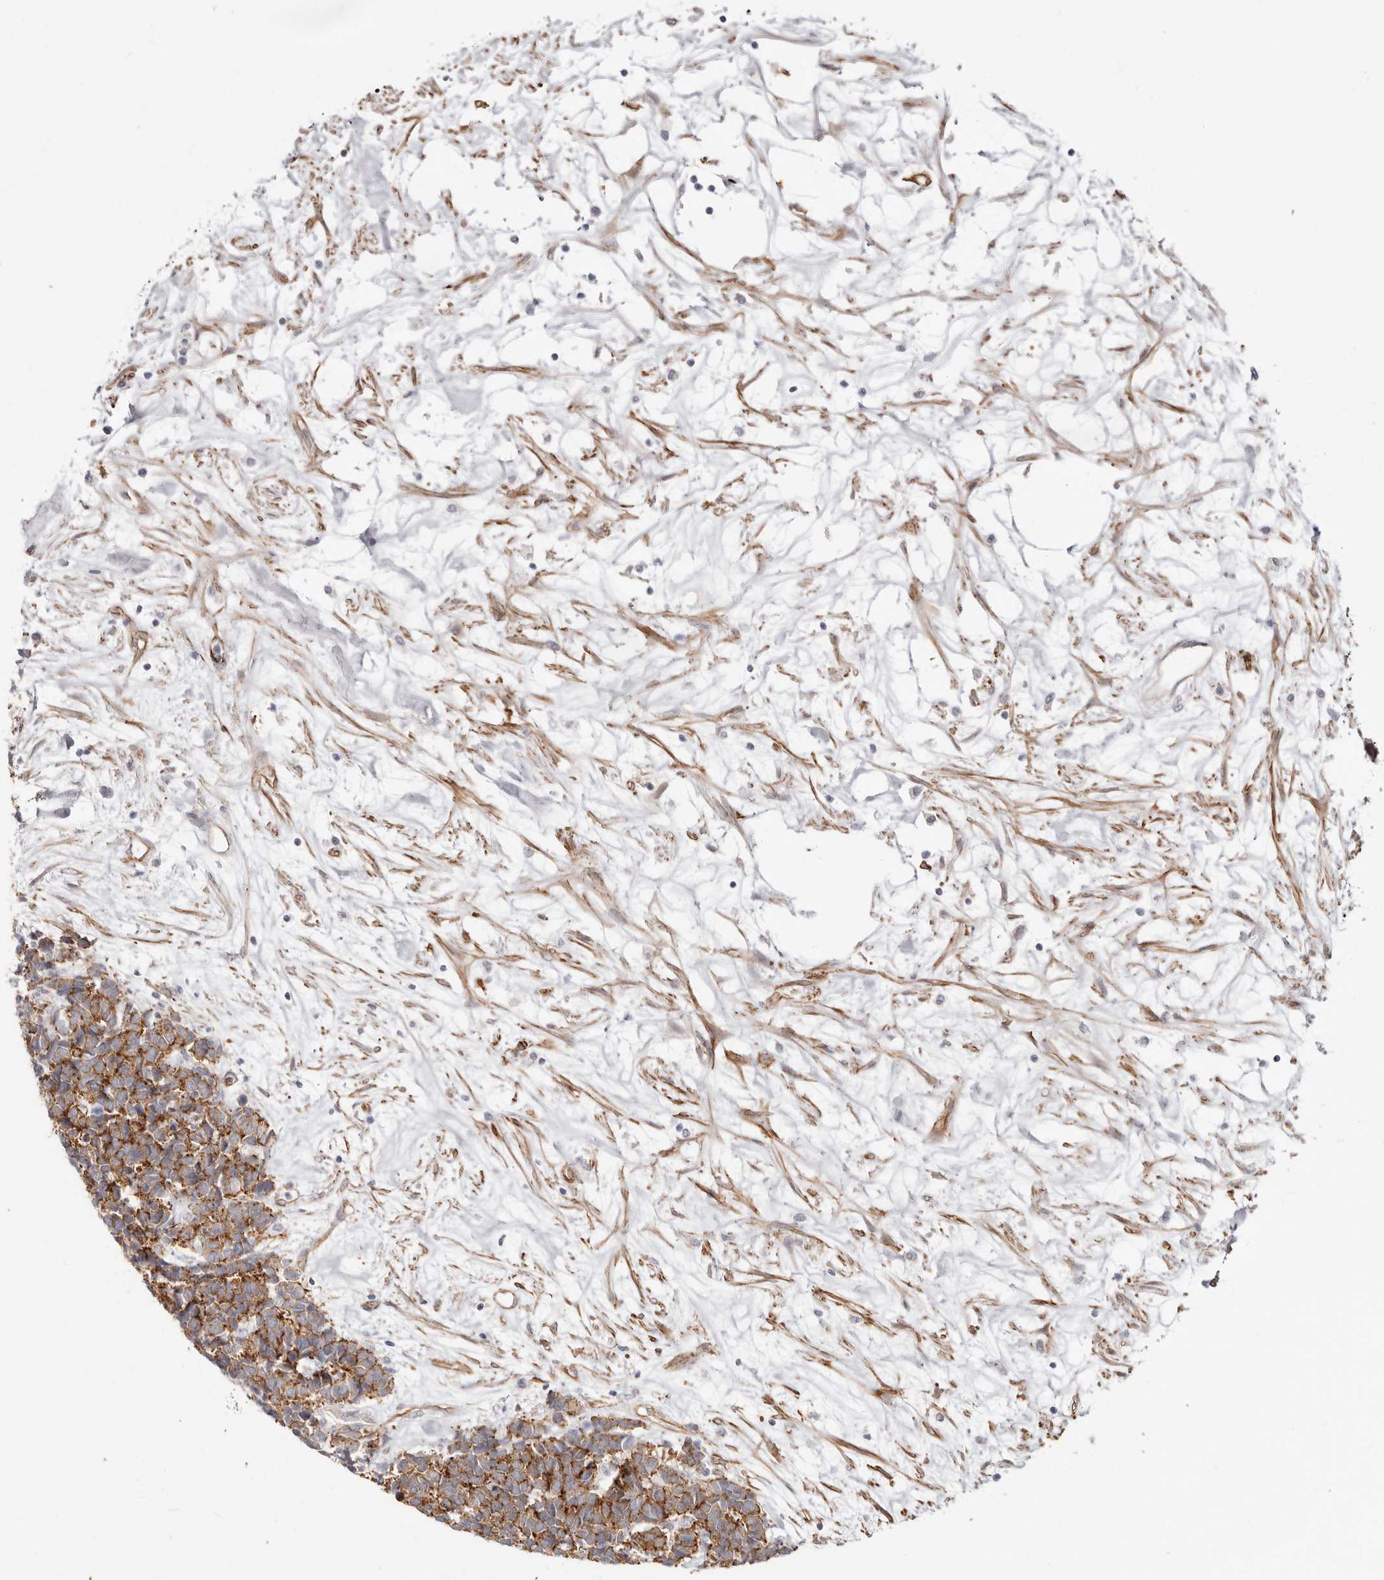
{"staining": {"intensity": "moderate", "quantity": ">75%", "location": "cytoplasmic/membranous"}, "tissue": "carcinoid", "cell_type": "Tumor cells", "image_type": "cancer", "snomed": [{"axis": "morphology", "description": "Carcinoma, NOS"}, {"axis": "morphology", "description": "Carcinoid, malignant, NOS"}, {"axis": "topography", "description": "Urinary bladder"}], "caption": "High-magnification brightfield microscopy of carcinoma stained with DAB (brown) and counterstained with hematoxylin (blue). tumor cells exhibit moderate cytoplasmic/membranous positivity is identified in about>75% of cells. (Brightfield microscopy of DAB IHC at high magnification).", "gene": "SZT2", "patient": {"sex": "male", "age": 57}}